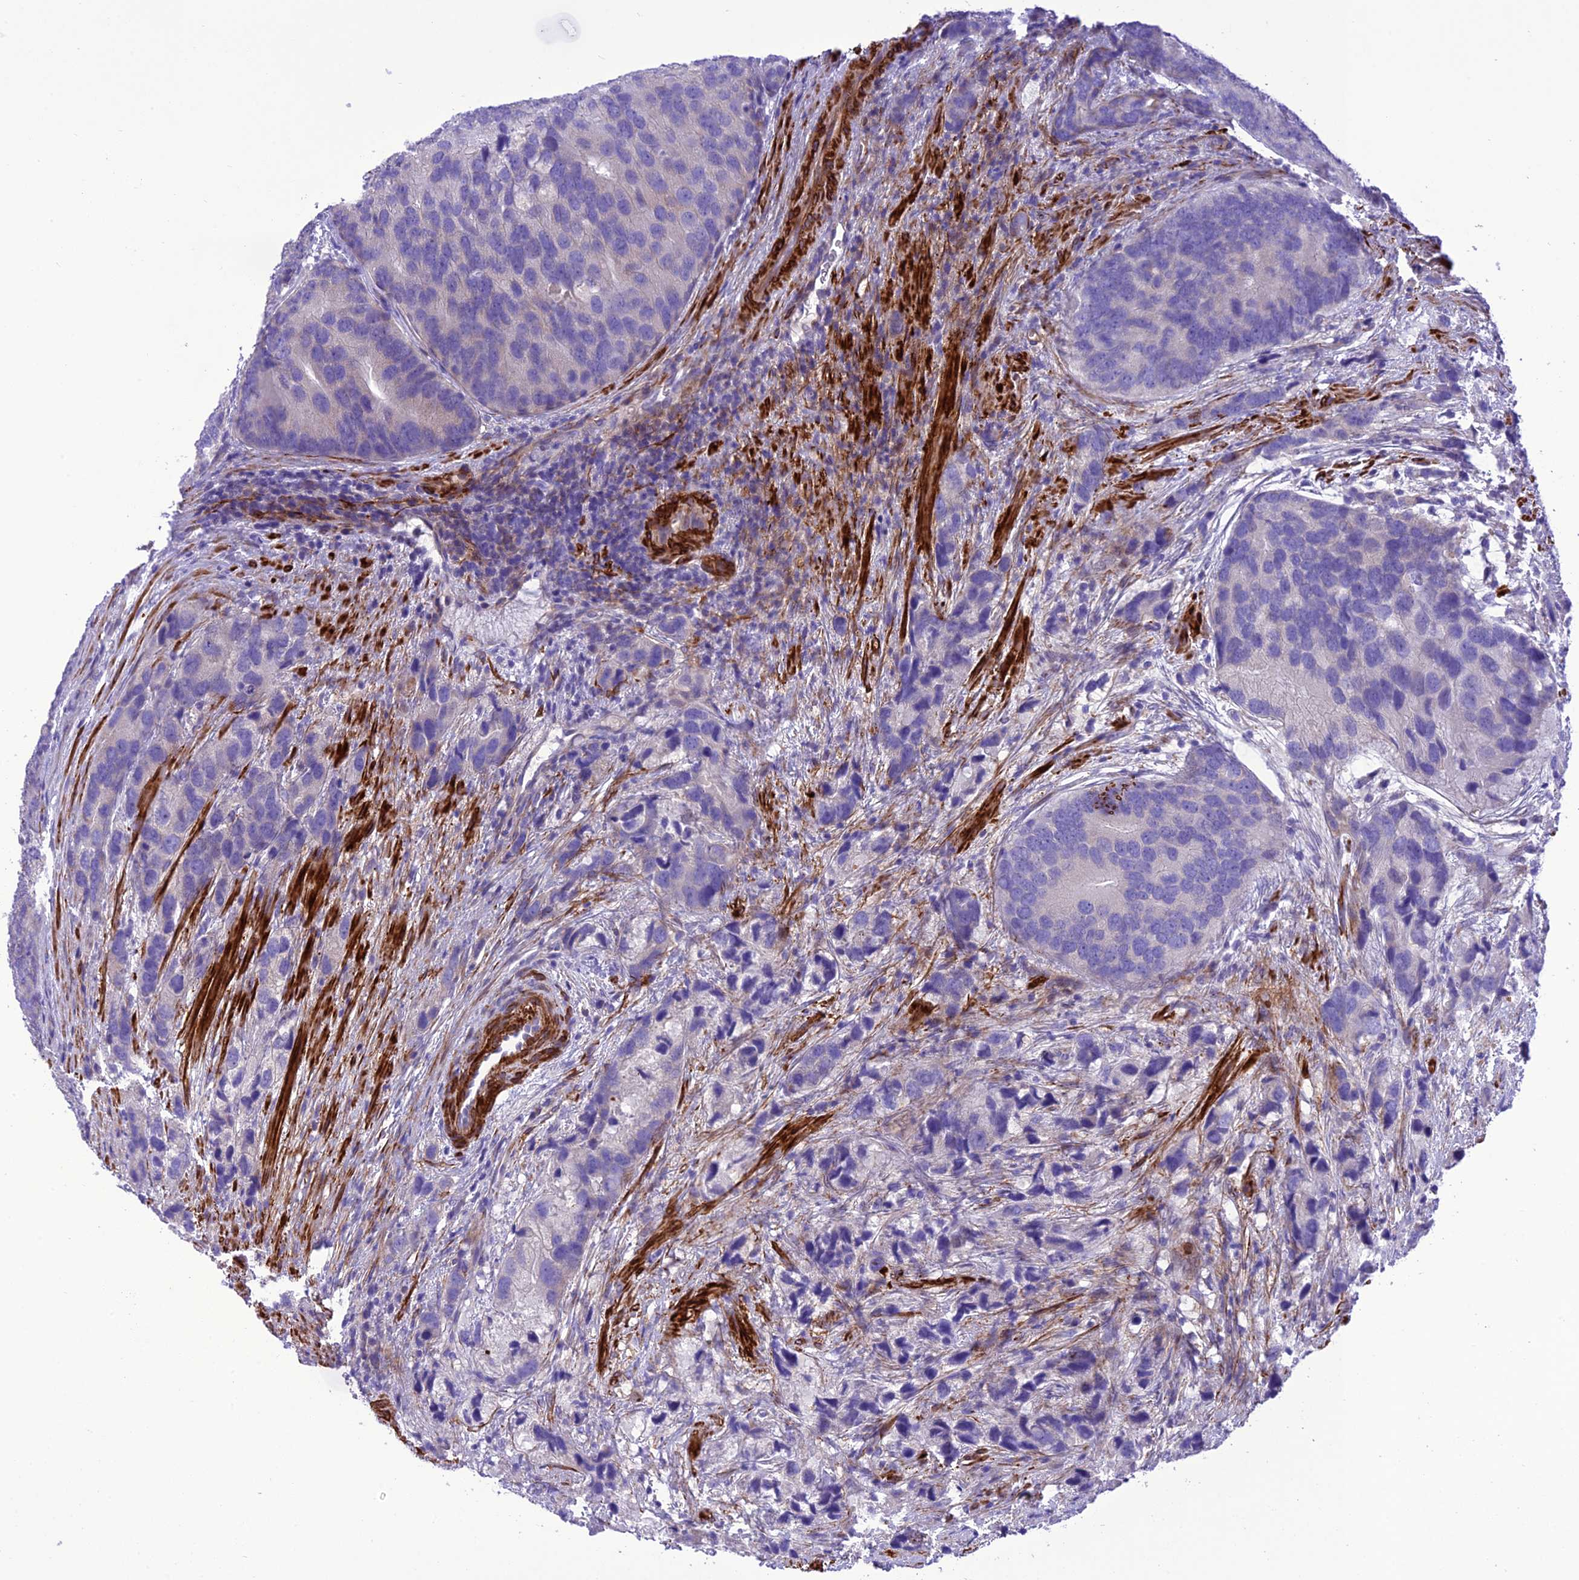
{"staining": {"intensity": "negative", "quantity": "none", "location": "none"}, "tissue": "prostate cancer", "cell_type": "Tumor cells", "image_type": "cancer", "snomed": [{"axis": "morphology", "description": "Adenocarcinoma, High grade"}, {"axis": "topography", "description": "Prostate"}], "caption": "There is no significant staining in tumor cells of prostate cancer.", "gene": "FRA10AC1", "patient": {"sex": "male", "age": 62}}